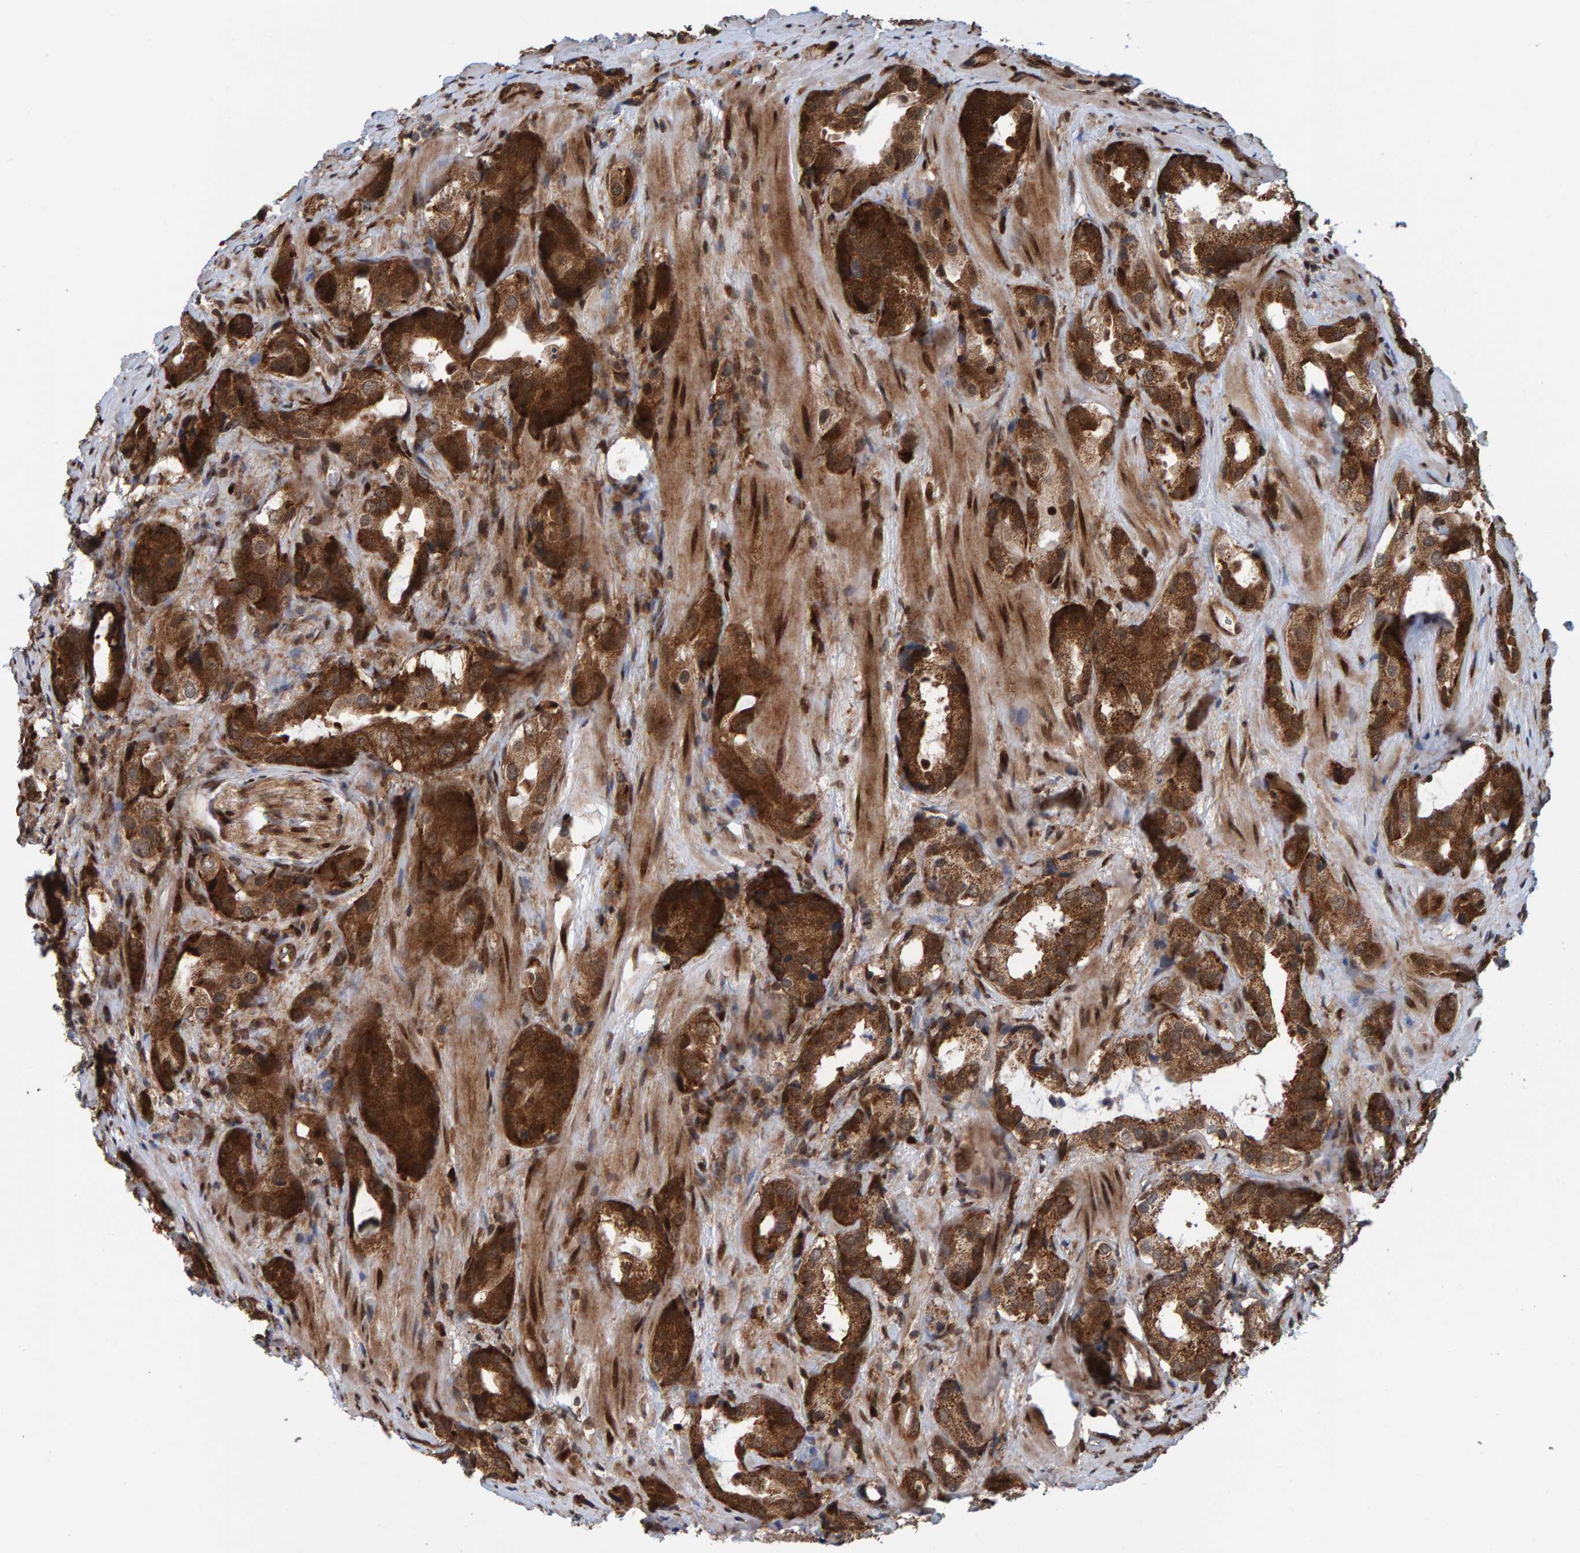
{"staining": {"intensity": "strong", "quantity": ">75%", "location": "cytoplasmic/membranous"}, "tissue": "prostate cancer", "cell_type": "Tumor cells", "image_type": "cancer", "snomed": [{"axis": "morphology", "description": "Adenocarcinoma, High grade"}, {"axis": "topography", "description": "Prostate"}], "caption": "This micrograph reveals immunohistochemistry (IHC) staining of prostate cancer, with high strong cytoplasmic/membranous staining in about >75% of tumor cells.", "gene": "ZNF366", "patient": {"sex": "male", "age": 63}}